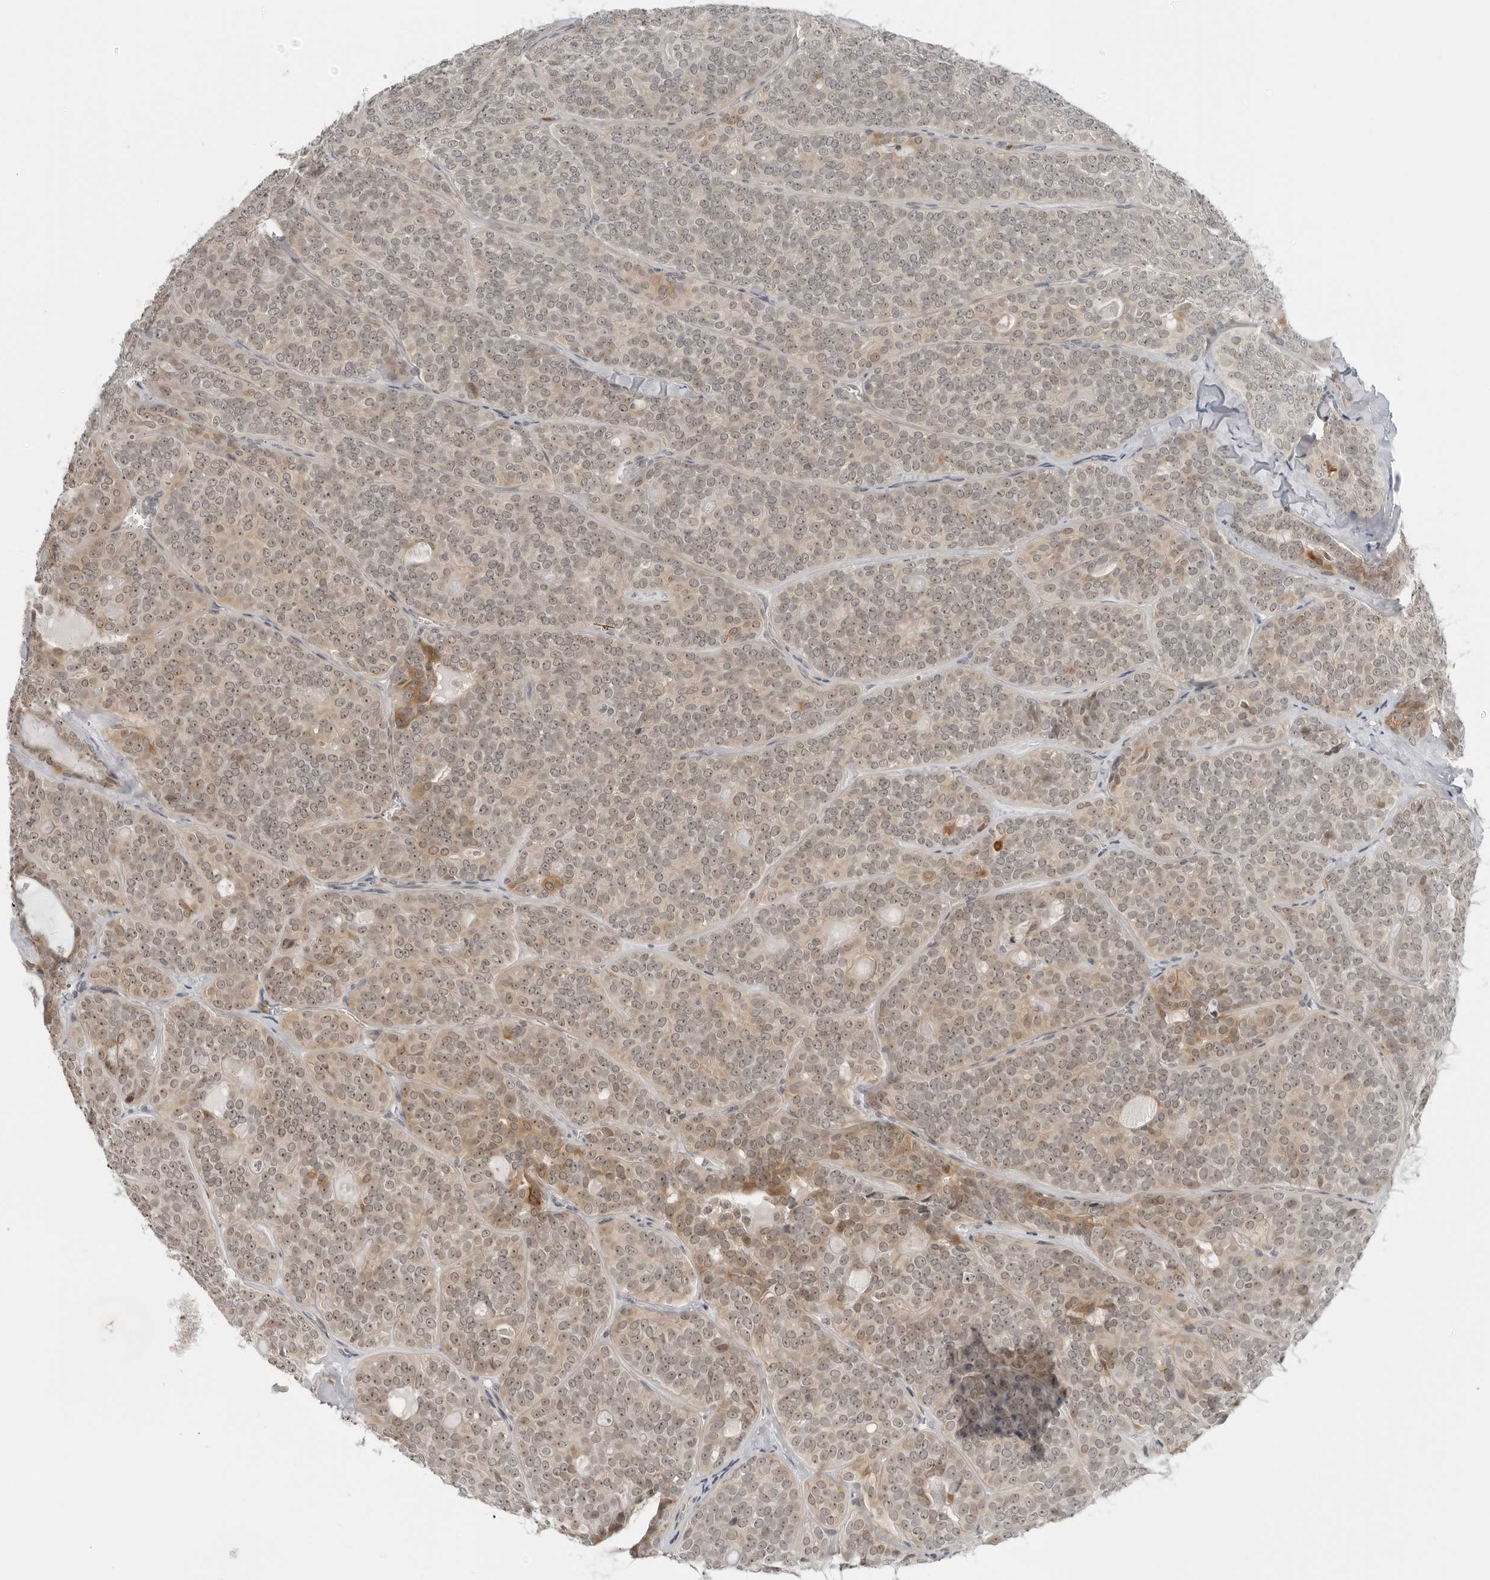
{"staining": {"intensity": "moderate", "quantity": "<25%", "location": "cytoplasmic/membranous,nuclear"}, "tissue": "head and neck cancer", "cell_type": "Tumor cells", "image_type": "cancer", "snomed": [{"axis": "morphology", "description": "Adenocarcinoma, NOS"}, {"axis": "topography", "description": "Head-Neck"}], "caption": "Immunohistochemical staining of human head and neck adenocarcinoma shows low levels of moderate cytoplasmic/membranous and nuclear expression in about <25% of tumor cells.", "gene": "SUGCT", "patient": {"sex": "male", "age": 66}}